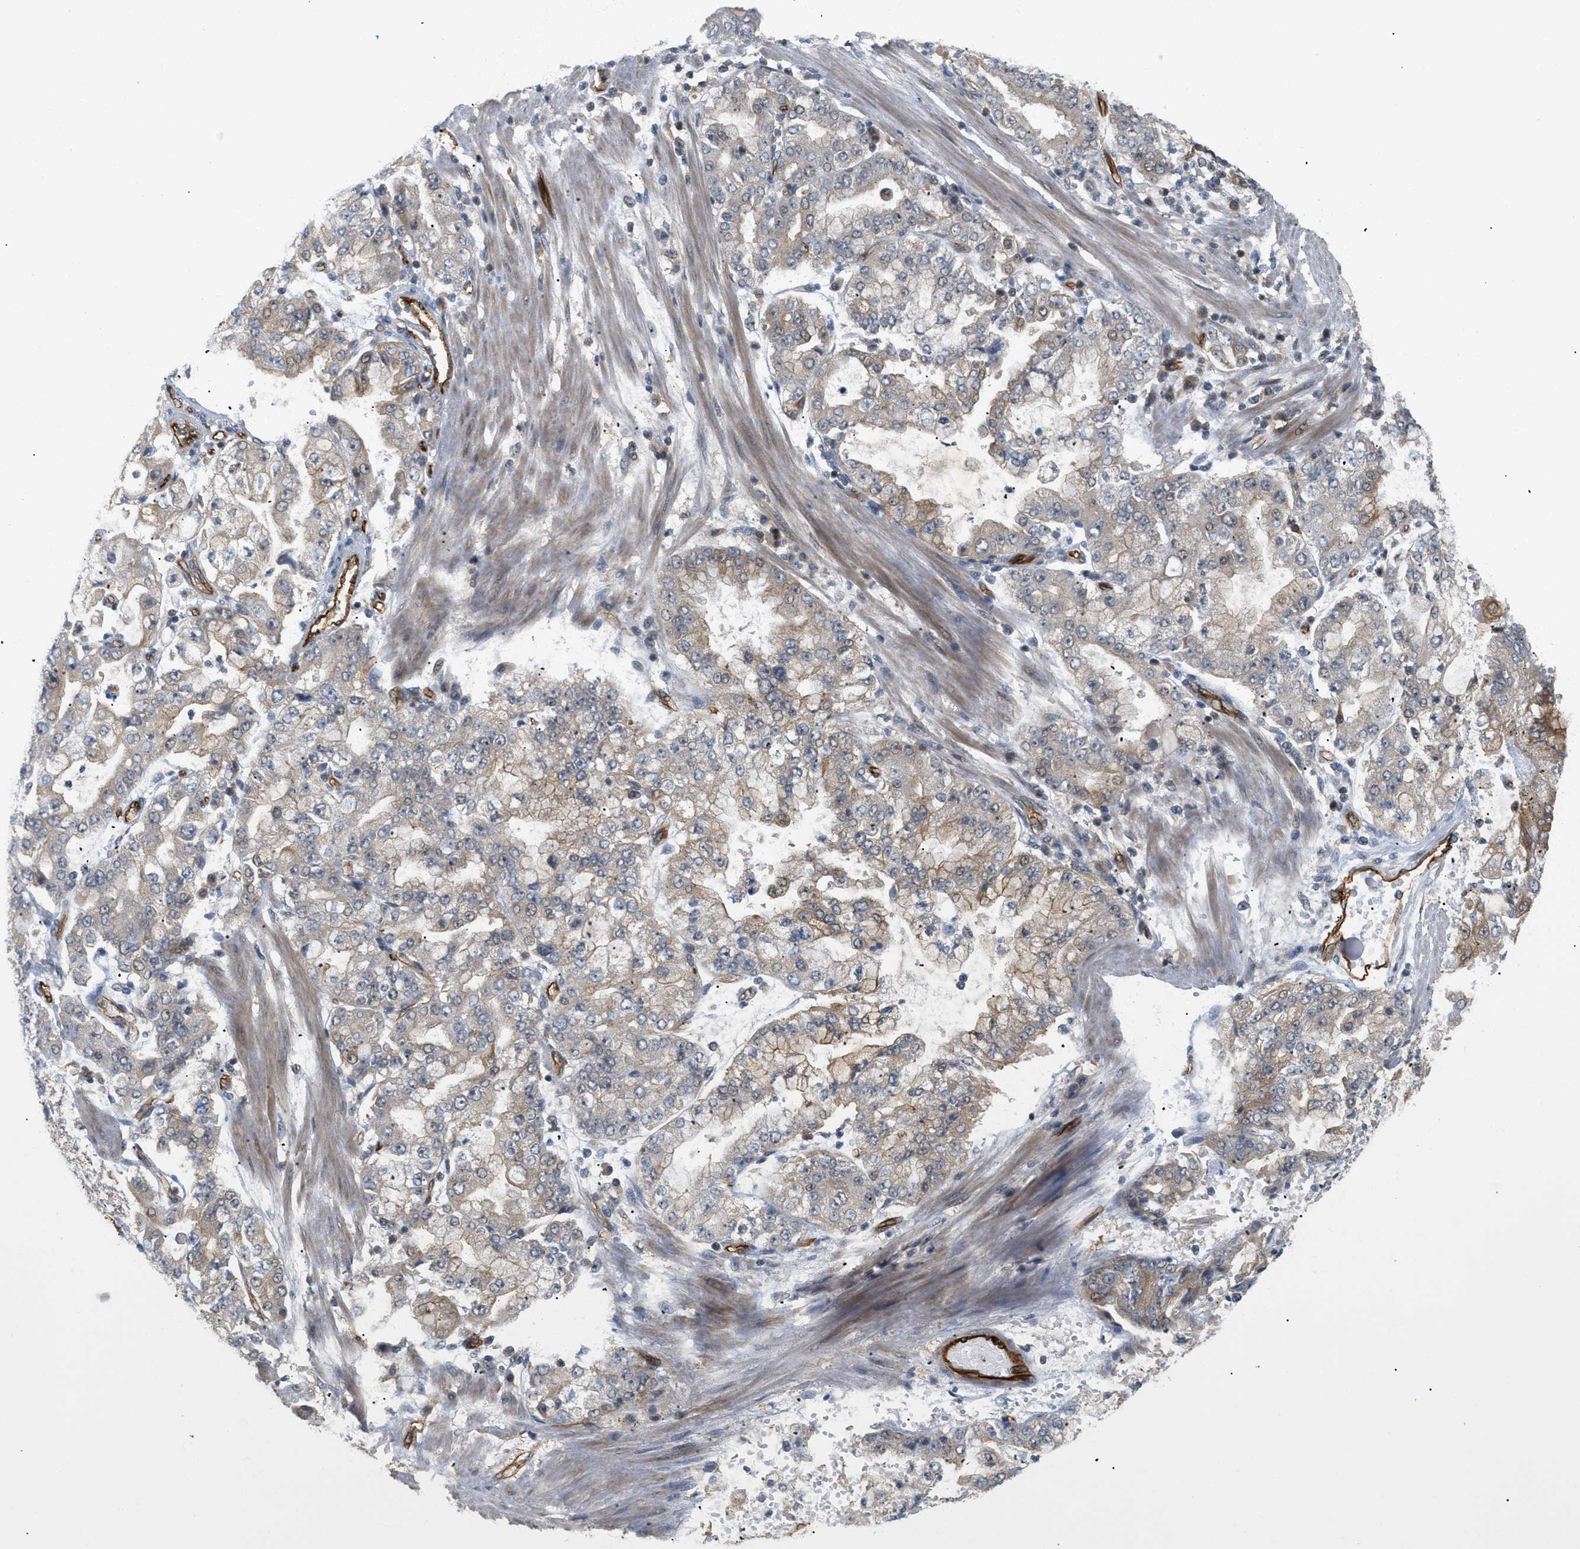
{"staining": {"intensity": "weak", "quantity": ">75%", "location": "cytoplasmic/membranous"}, "tissue": "stomach cancer", "cell_type": "Tumor cells", "image_type": "cancer", "snomed": [{"axis": "morphology", "description": "Adenocarcinoma, NOS"}, {"axis": "topography", "description": "Stomach"}], "caption": "Protein analysis of adenocarcinoma (stomach) tissue shows weak cytoplasmic/membranous expression in approximately >75% of tumor cells.", "gene": "PALMD", "patient": {"sex": "male", "age": 76}}